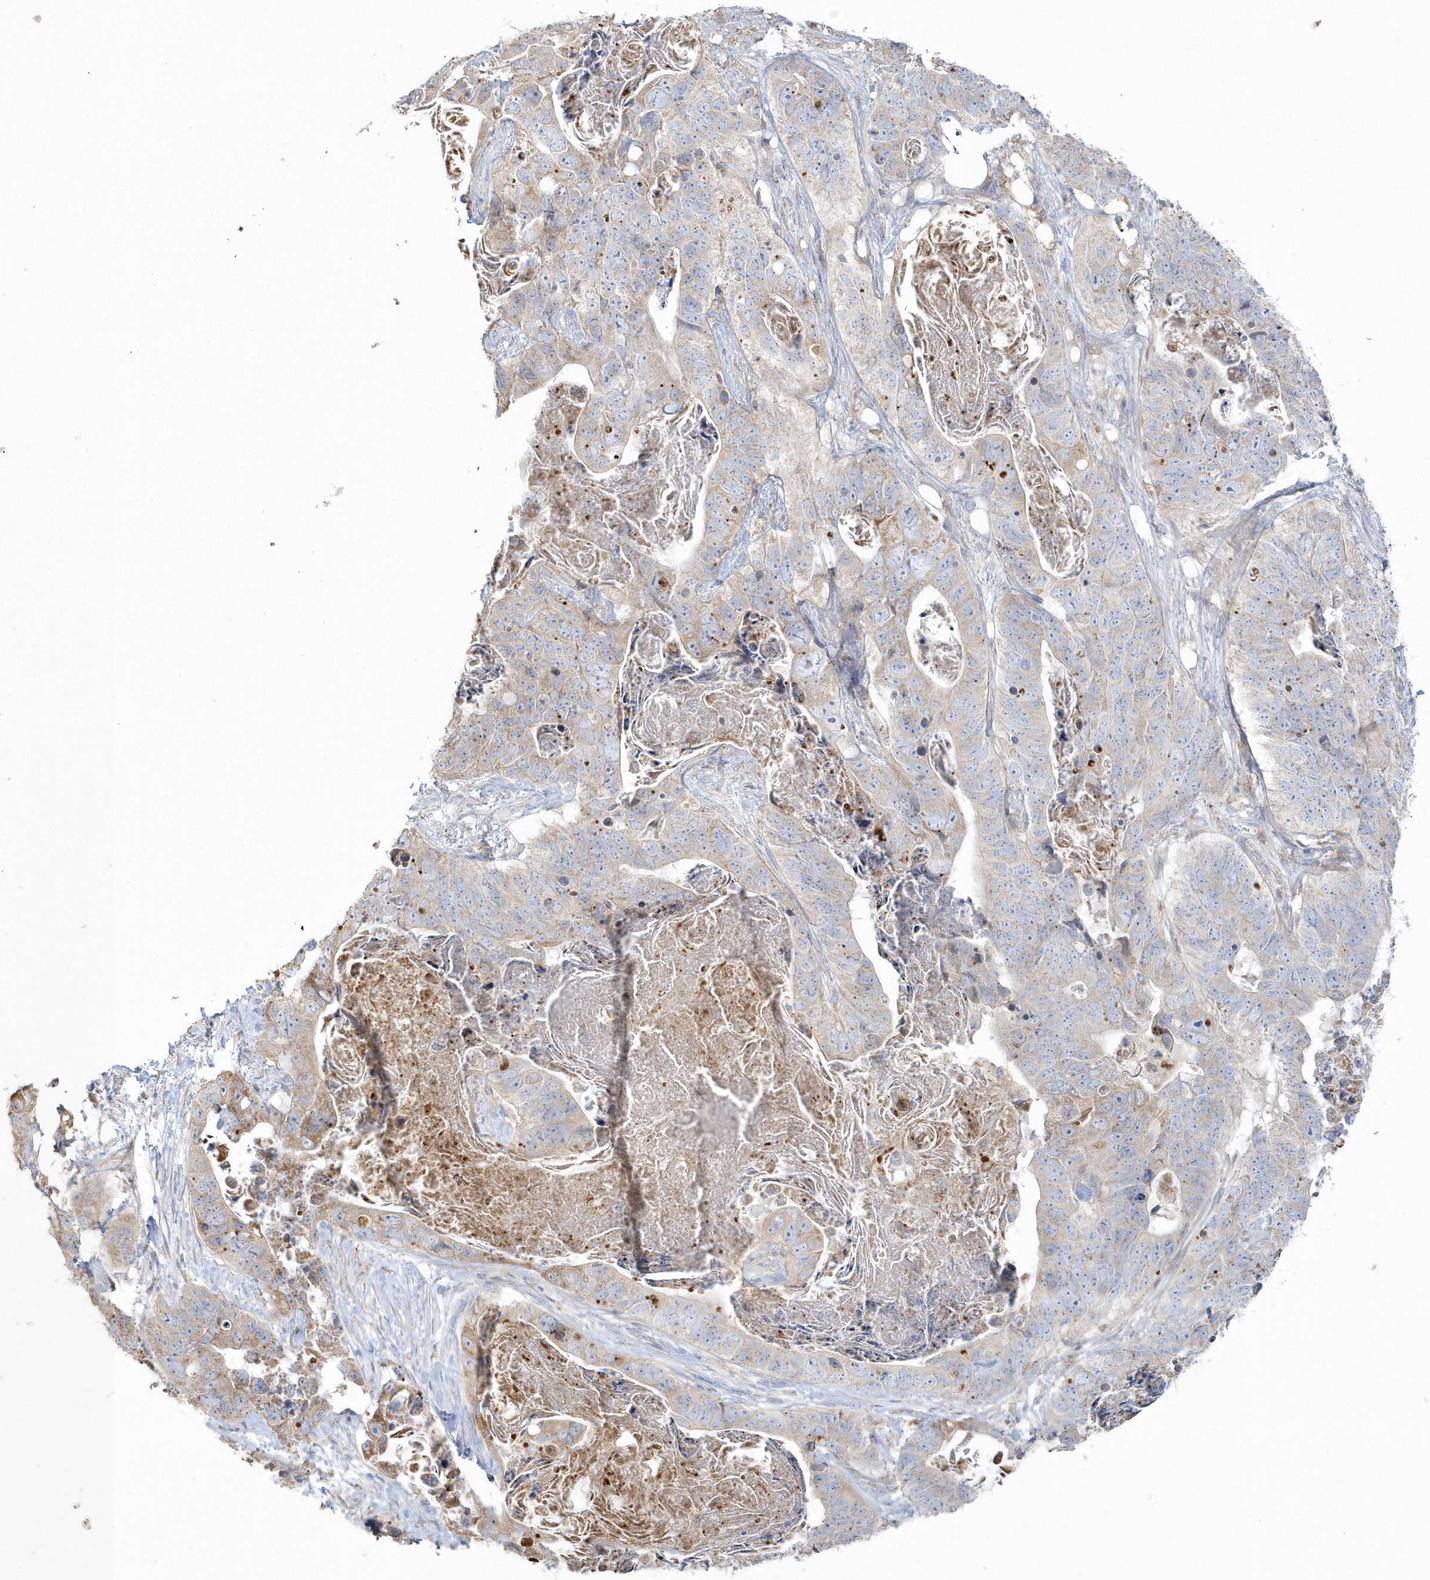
{"staining": {"intensity": "weak", "quantity": "25%-75%", "location": "cytoplasmic/membranous"}, "tissue": "stomach cancer", "cell_type": "Tumor cells", "image_type": "cancer", "snomed": [{"axis": "morphology", "description": "Adenocarcinoma, NOS"}, {"axis": "topography", "description": "Stomach"}], "caption": "Weak cytoplasmic/membranous staining is appreciated in approximately 25%-75% of tumor cells in stomach cancer (adenocarcinoma).", "gene": "BLTP3A", "patient": {"sex": "female", "age": 89}}